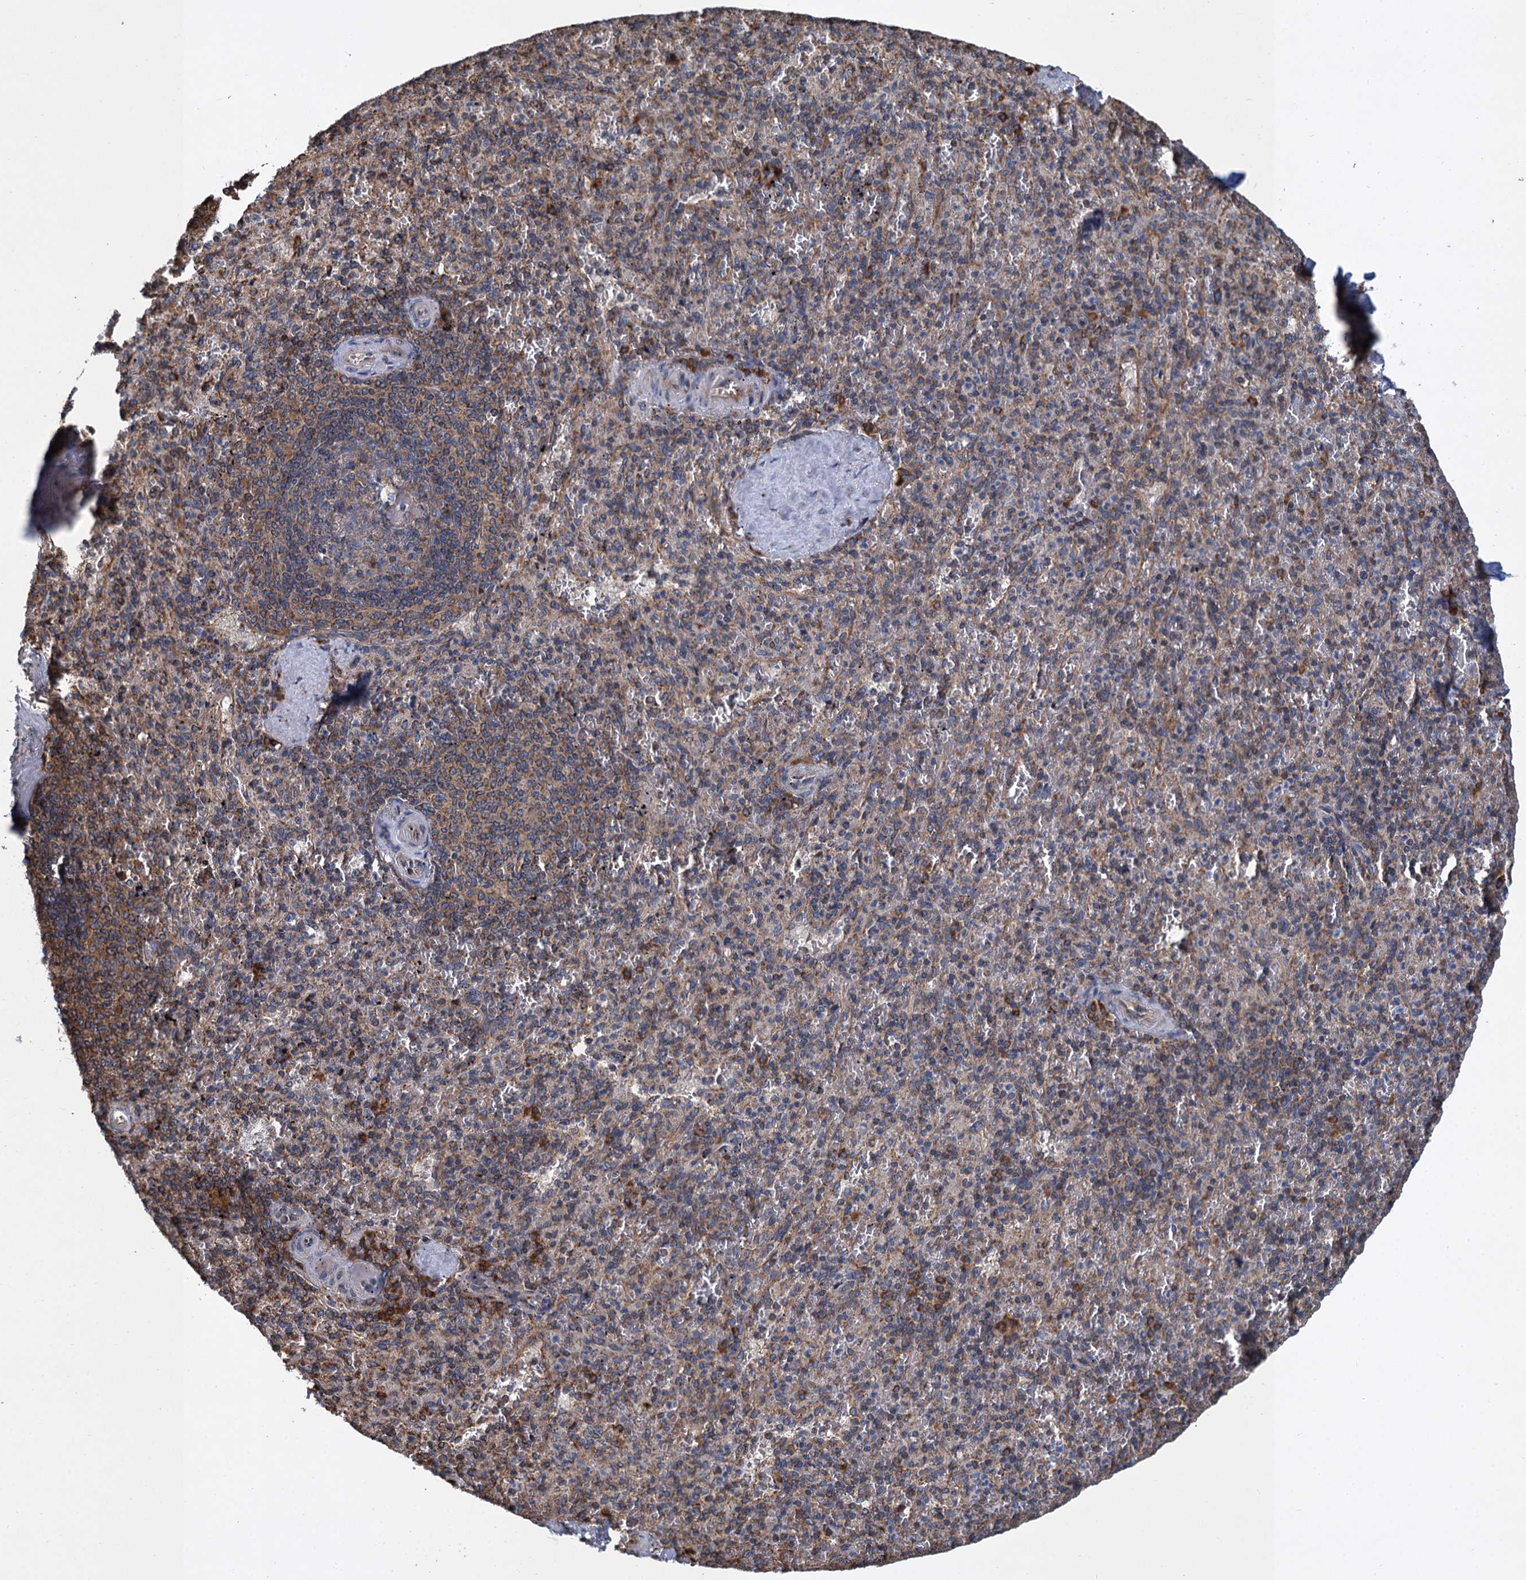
{"staining": {"intensity": "weak", "quantity": "25%-75%", "location": "cytoplasmic/membranous"}, "tissue": "spleen", "cell_type": "Cells in red pulp", "image_type": "normal", "snomed": [{"axis": "morphology", "description": "Normal tissue, NOS"}, {"axis": "topography", "description": "Spleen"}], "caption": "This histopathology image shows benign spleen stained with IHC to label a protein in brown. The cytoplasmic/membranous of cells in red pulp show weak positivity for the protein. Nuclei are counter-stained blue.", "gene": "LINS1", "patient": {"sex": "male", "age": 82}}